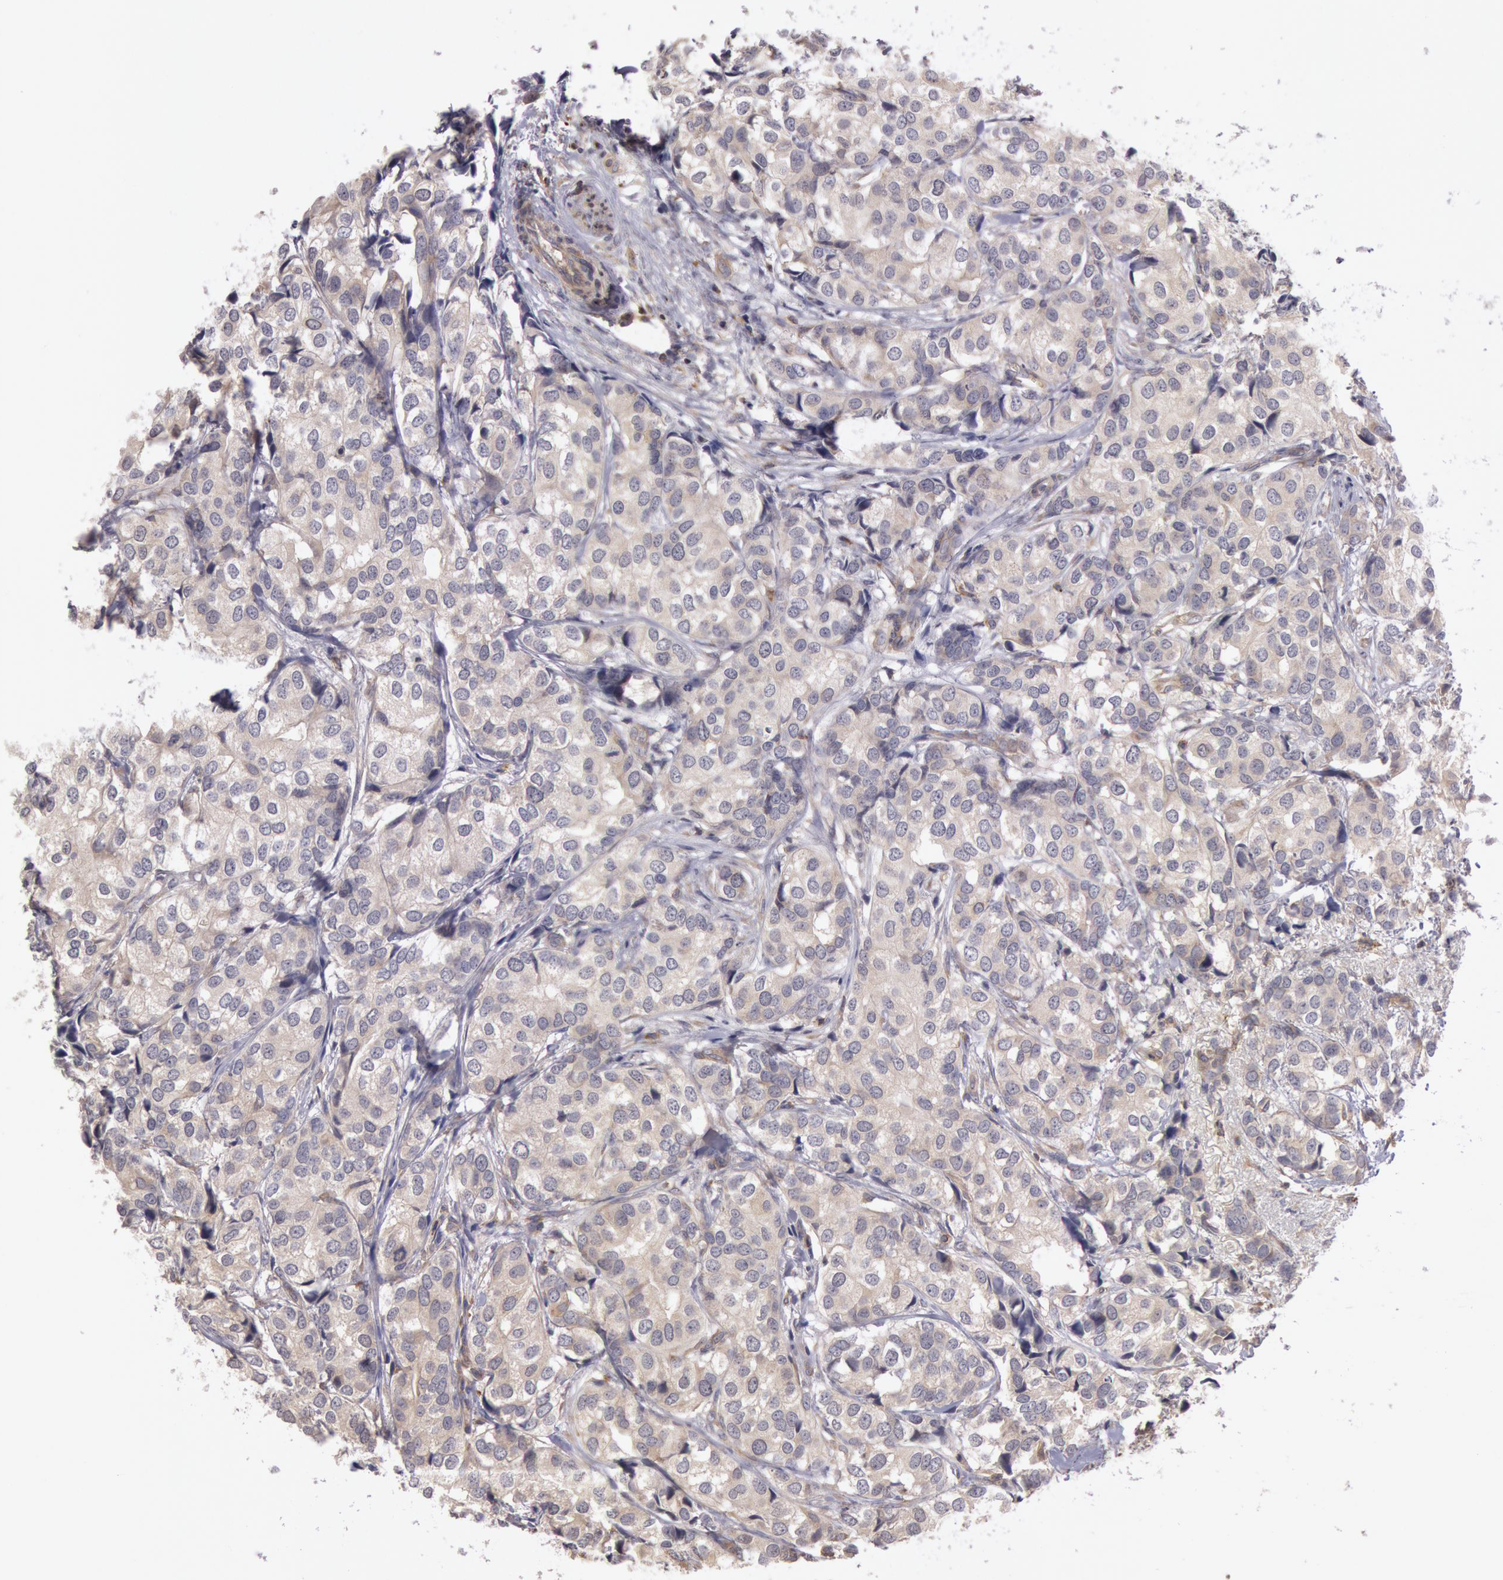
{"staining": {"intensity": "weak", "quantity": ">75%", "location": "cytoplasmic/membranous"}, "tissue": "breast cancer", "cell_type": "Tumor cells", "image_type": "cancer", "snomed": [{"axis": "morphology", "description": "Duct carcinoma"}, {"axis": "topography", "description": "Breast"}], "caption": "Immunohistochemistry (IHC) micrograph of neoplastic tissue: human breast intraductal carcinoma stained using immunohistochemistry reveals low levels of weak protein expression localized specifically in the cytoplasmic/membranous of tumor cells, appearing as a cytoplasmic/membranous brown color.", "gene": "NMT2", "patient": {"sex": "female", "age": 68}}